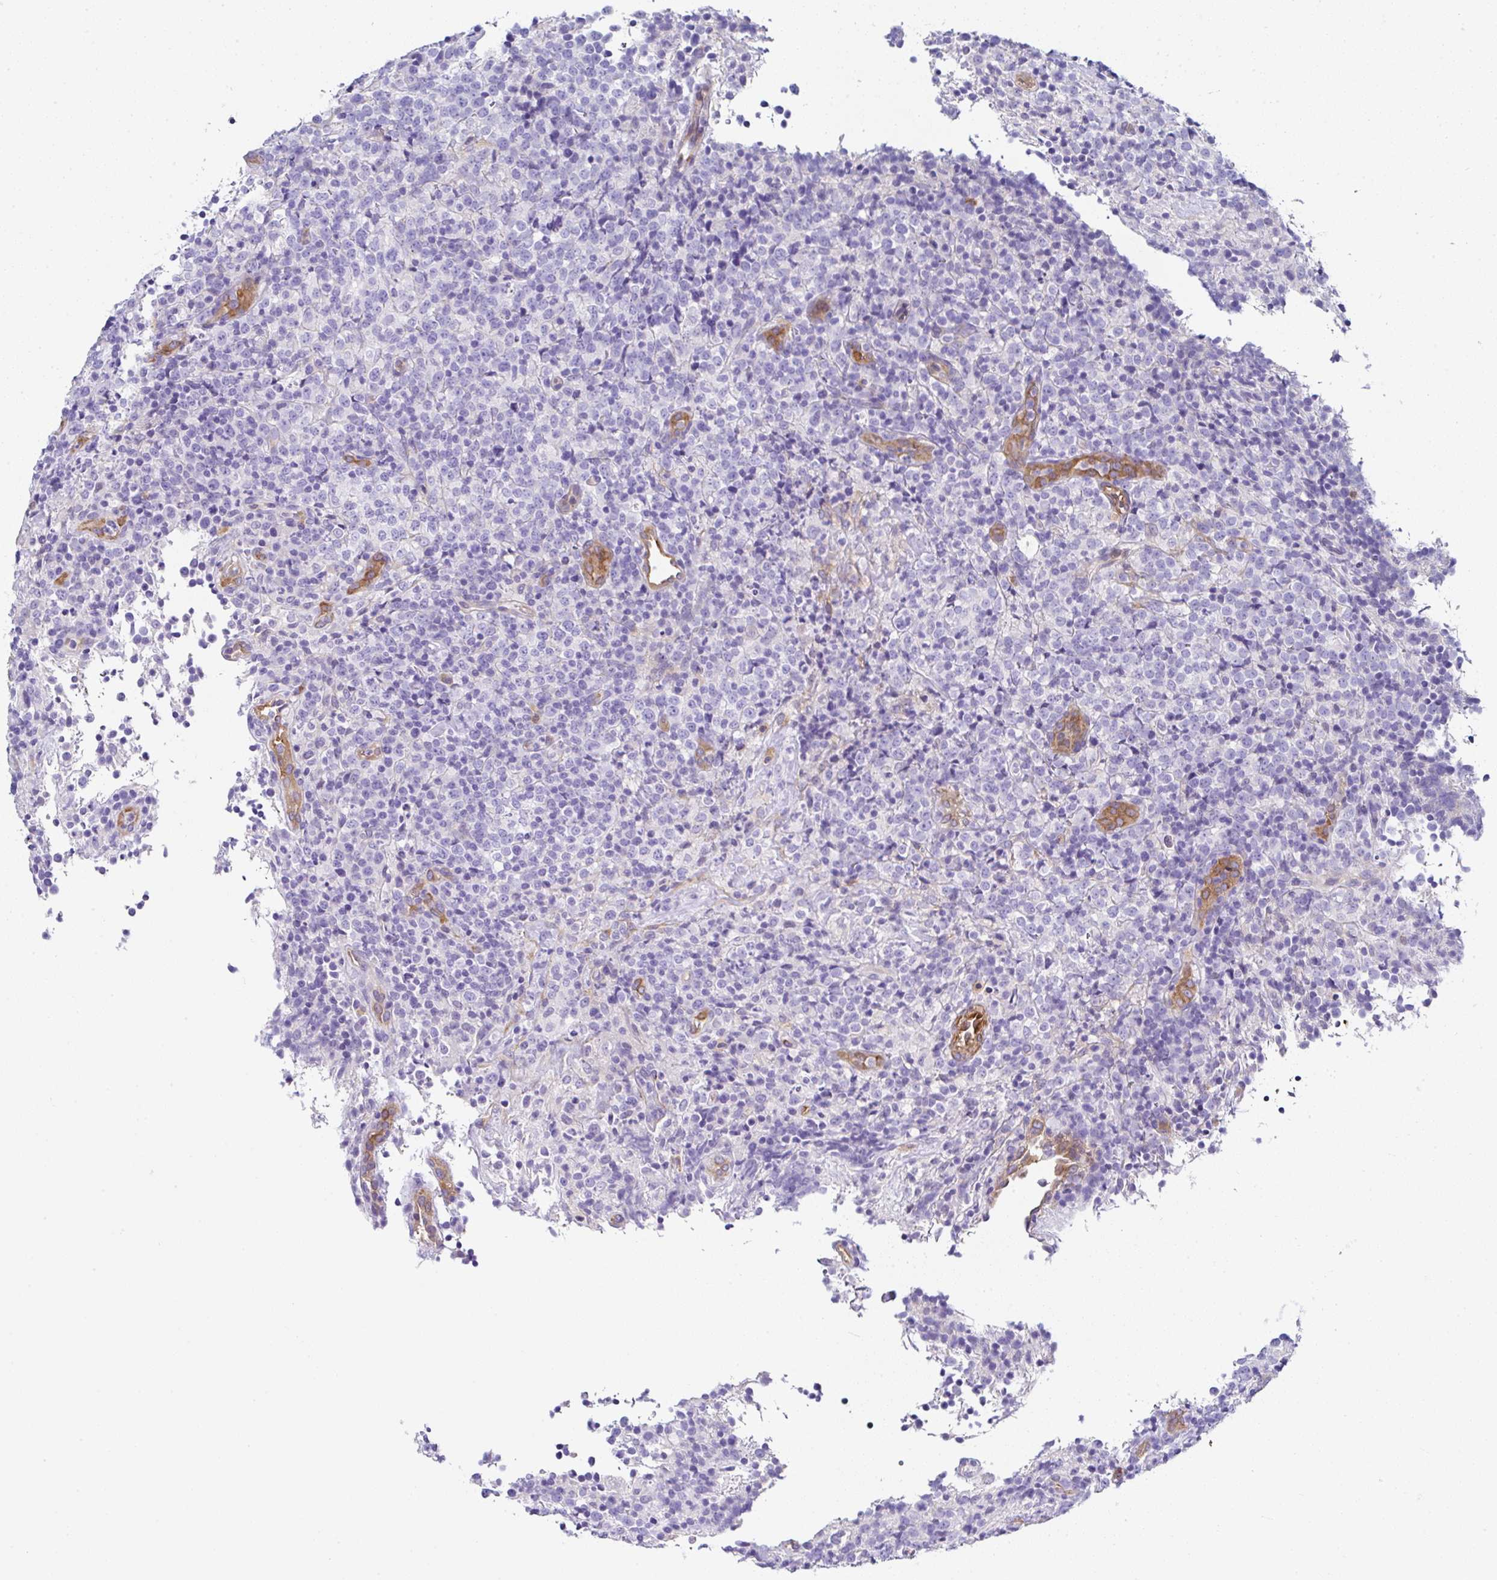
{"staining": {"intensity": "negative", "quantity": "none", "location": "none"}, "tissue": "lymphoma", "cell_type": "Tumor cells", "image_type": "cancer", "snomed": [{"axis": "morphology", "description": "Malignant lymphoma, non-Hodgkin's type, High grade"}, {"axis": "topography", "description": "Lymph node"}], "caption": "The histopathology image reveals no staining of tumor cells in malignant lymphoma, non-Hodgkin's type (high-grade).", "gene": "PPFIA4", "patient": {"sex": "male", "age": 54}}